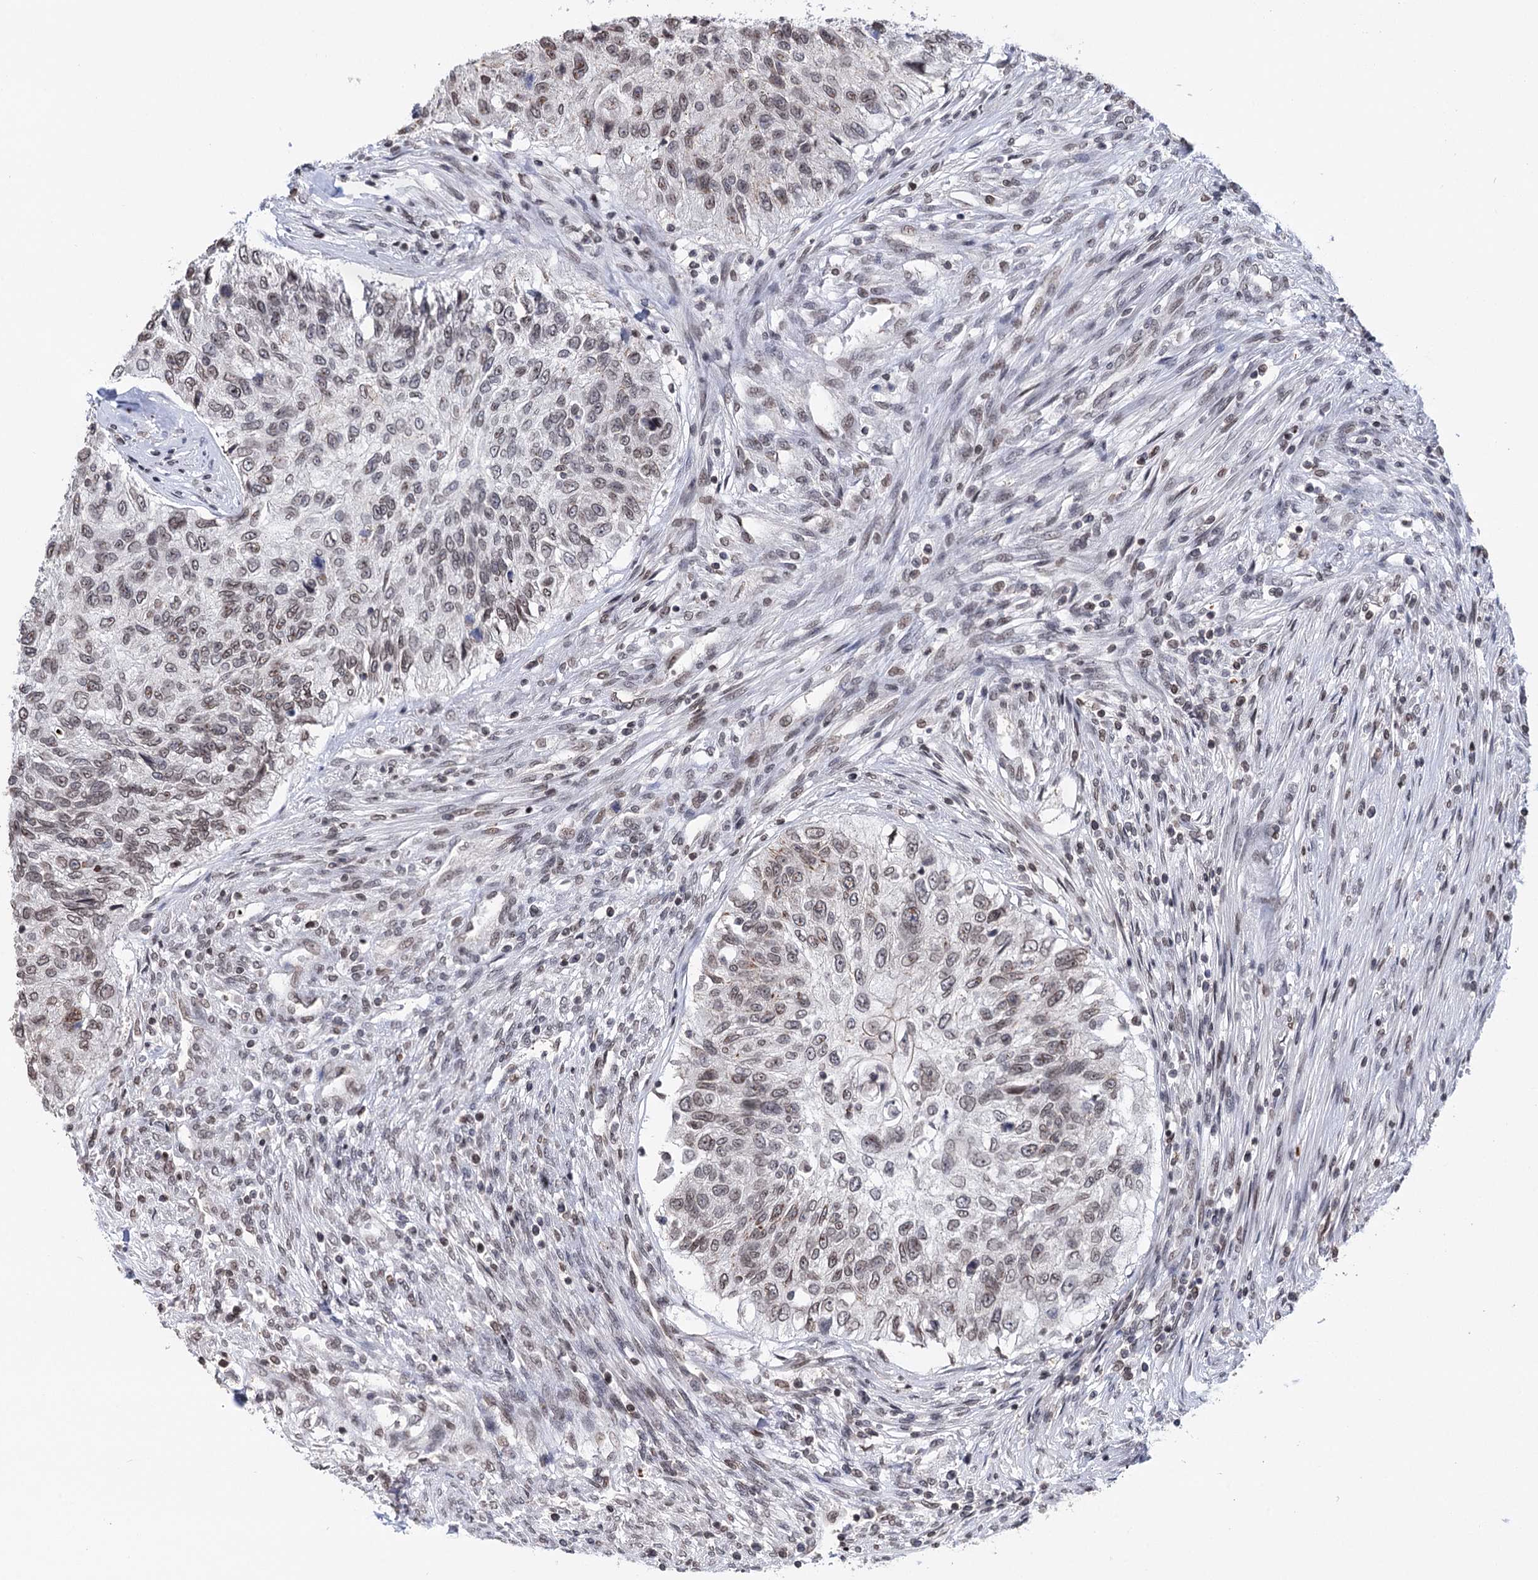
{"staining": {"intensity": "weak", "quantity": "25%-75%", "location": "nuclear"}, "tissue": "urothelial cancer", "cell_type": "Tumor cells", "image_type": "cancer", "snomed": [{"axis": "morphology", "description": "Urothelial carcinoma, High grade"}, {"axis": "topography", "description": "Urinary bladder"}], "caption": "A brown stain highlights weak nuclear staining of a protein in human urothelial cancer tumor cells.", "gene": "CCDC77", "patient": {"sex": "female", "age": 60}}